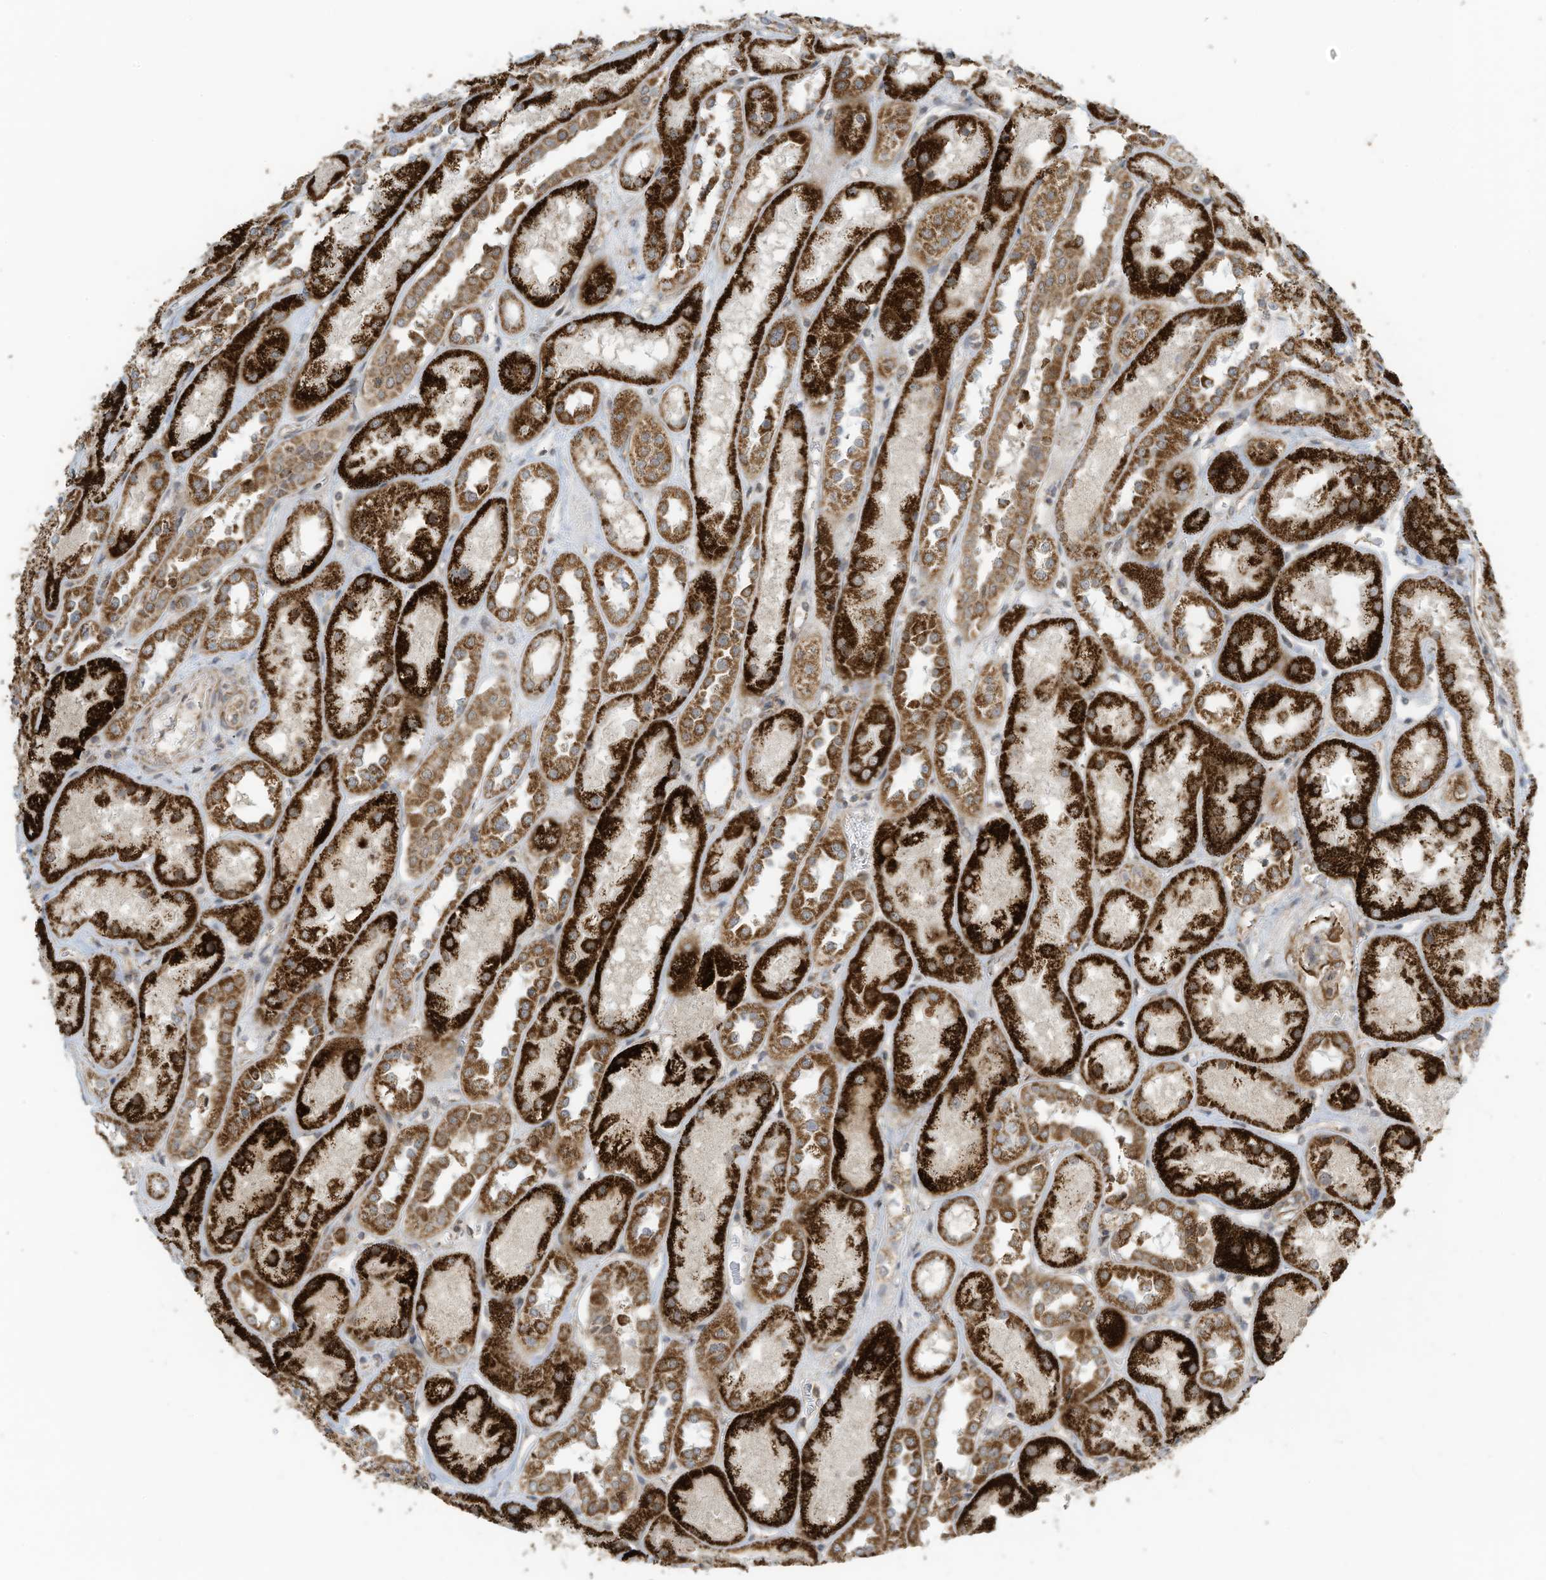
{"staining": {"intensity": "moderate", "quantity": "25%-75%", "location": "cytoplasmic/membranous"}, "tissue": "kidney", "cell_type": "Cells in glomeruli", "image_type": "normal", "snomed": [{"axis": "morphology", "description": "Normal tissue, NOS"}, {"axis": "topography", "description": "Kidney"}], "caption": "Moderate cytoplasmic/membranous protein staining is seen in approximately 25%-75% of cells in glomeruli in kidney.", "gene": "METTL6", "patient": {"sex": "male", "age": 70}}